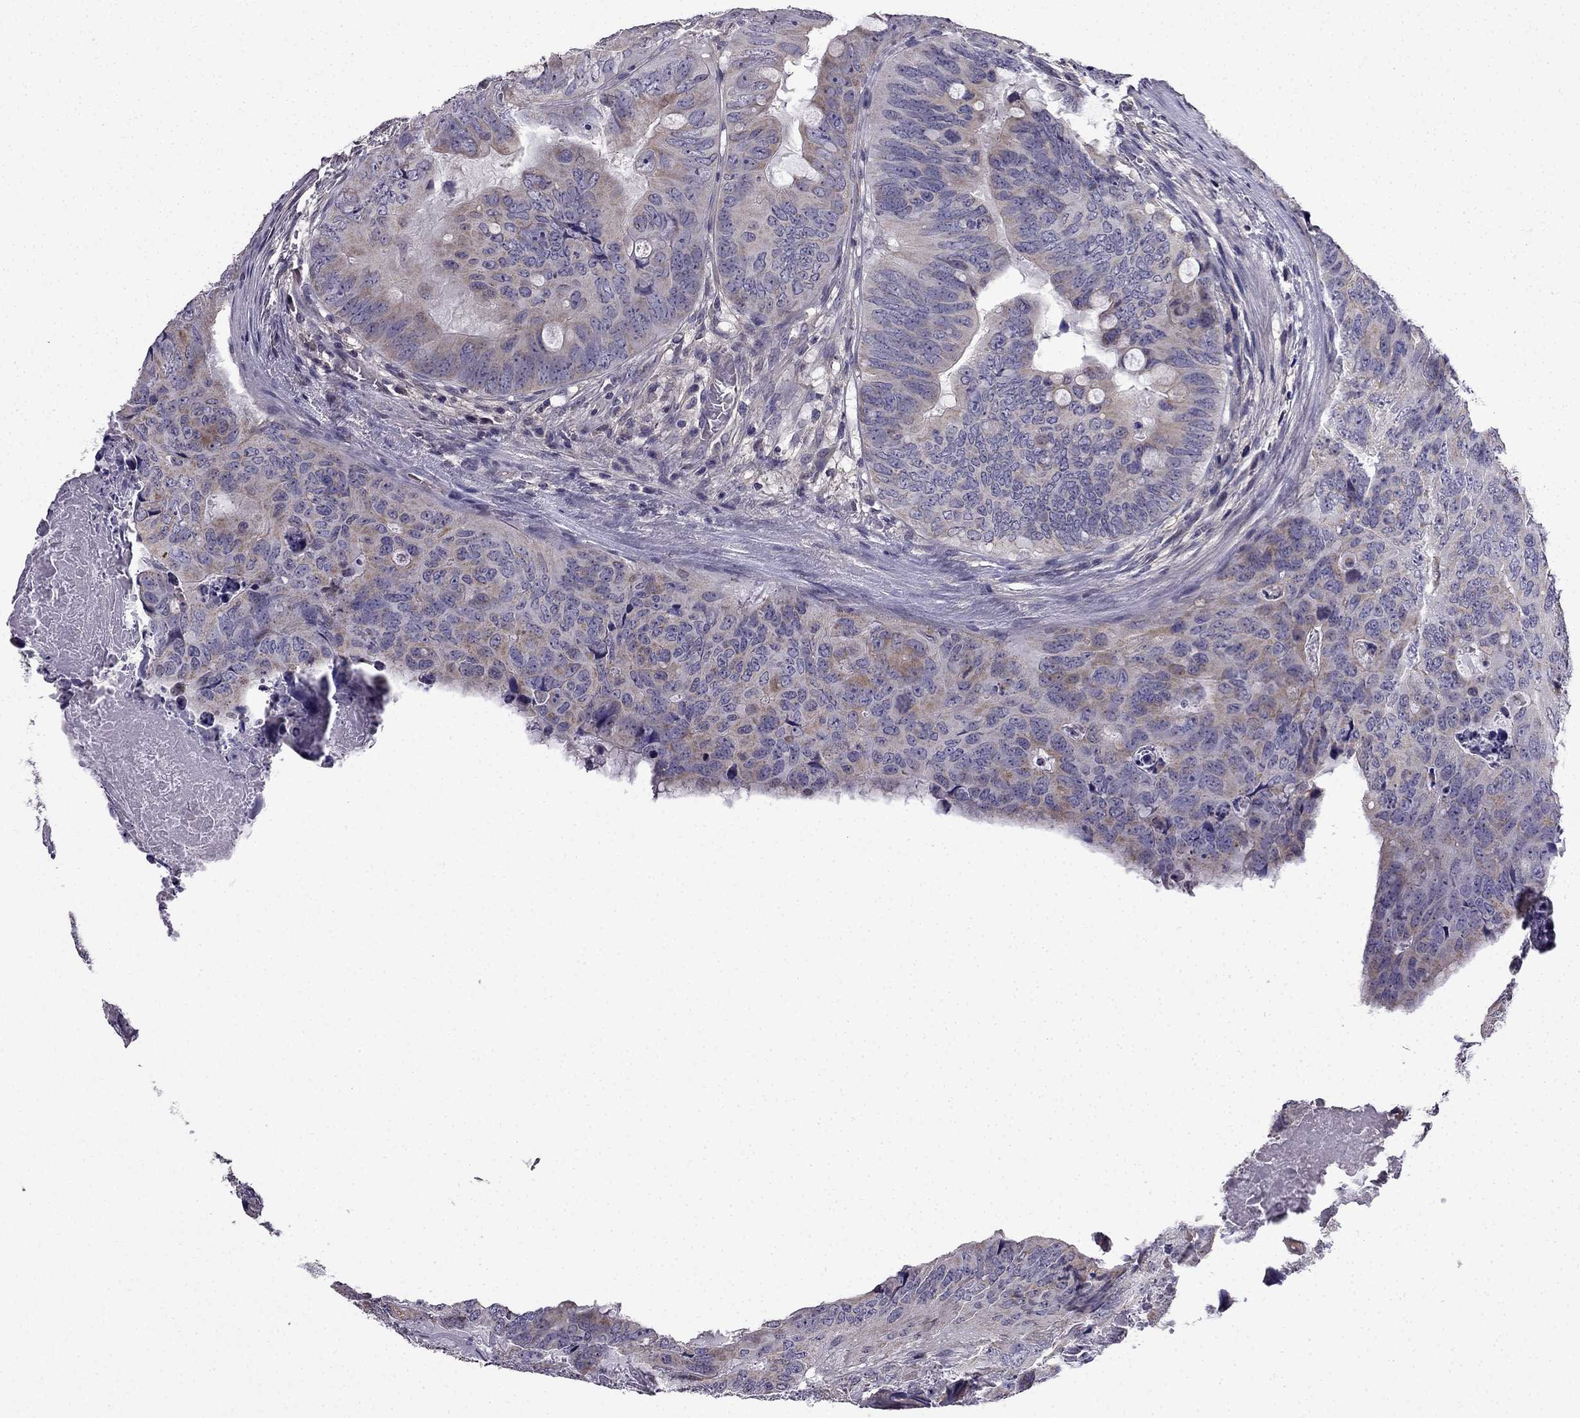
{"staining": {"intensity": "moderate", "quantity": "25%-75%", "location": "cytoplasmic/membranous"}, "tissue": "colorectal cancer", "cell_type": "Tumor cells", "image_type": "cancer", "snomed": [{"axis": "morphology", "description": "Adenocarcinoma, NOS"}, {"axis": "topography", "description": "Colon"}], "caption": "Protein expression analysis of colorectal cancer (adenocarcinoma) displays moderate cytoplasmic/membranous expression in approximately 25%-75% of tumor cells.", "gene": "SLC6A2", "patient": {"sex": "male", "age": 79}}